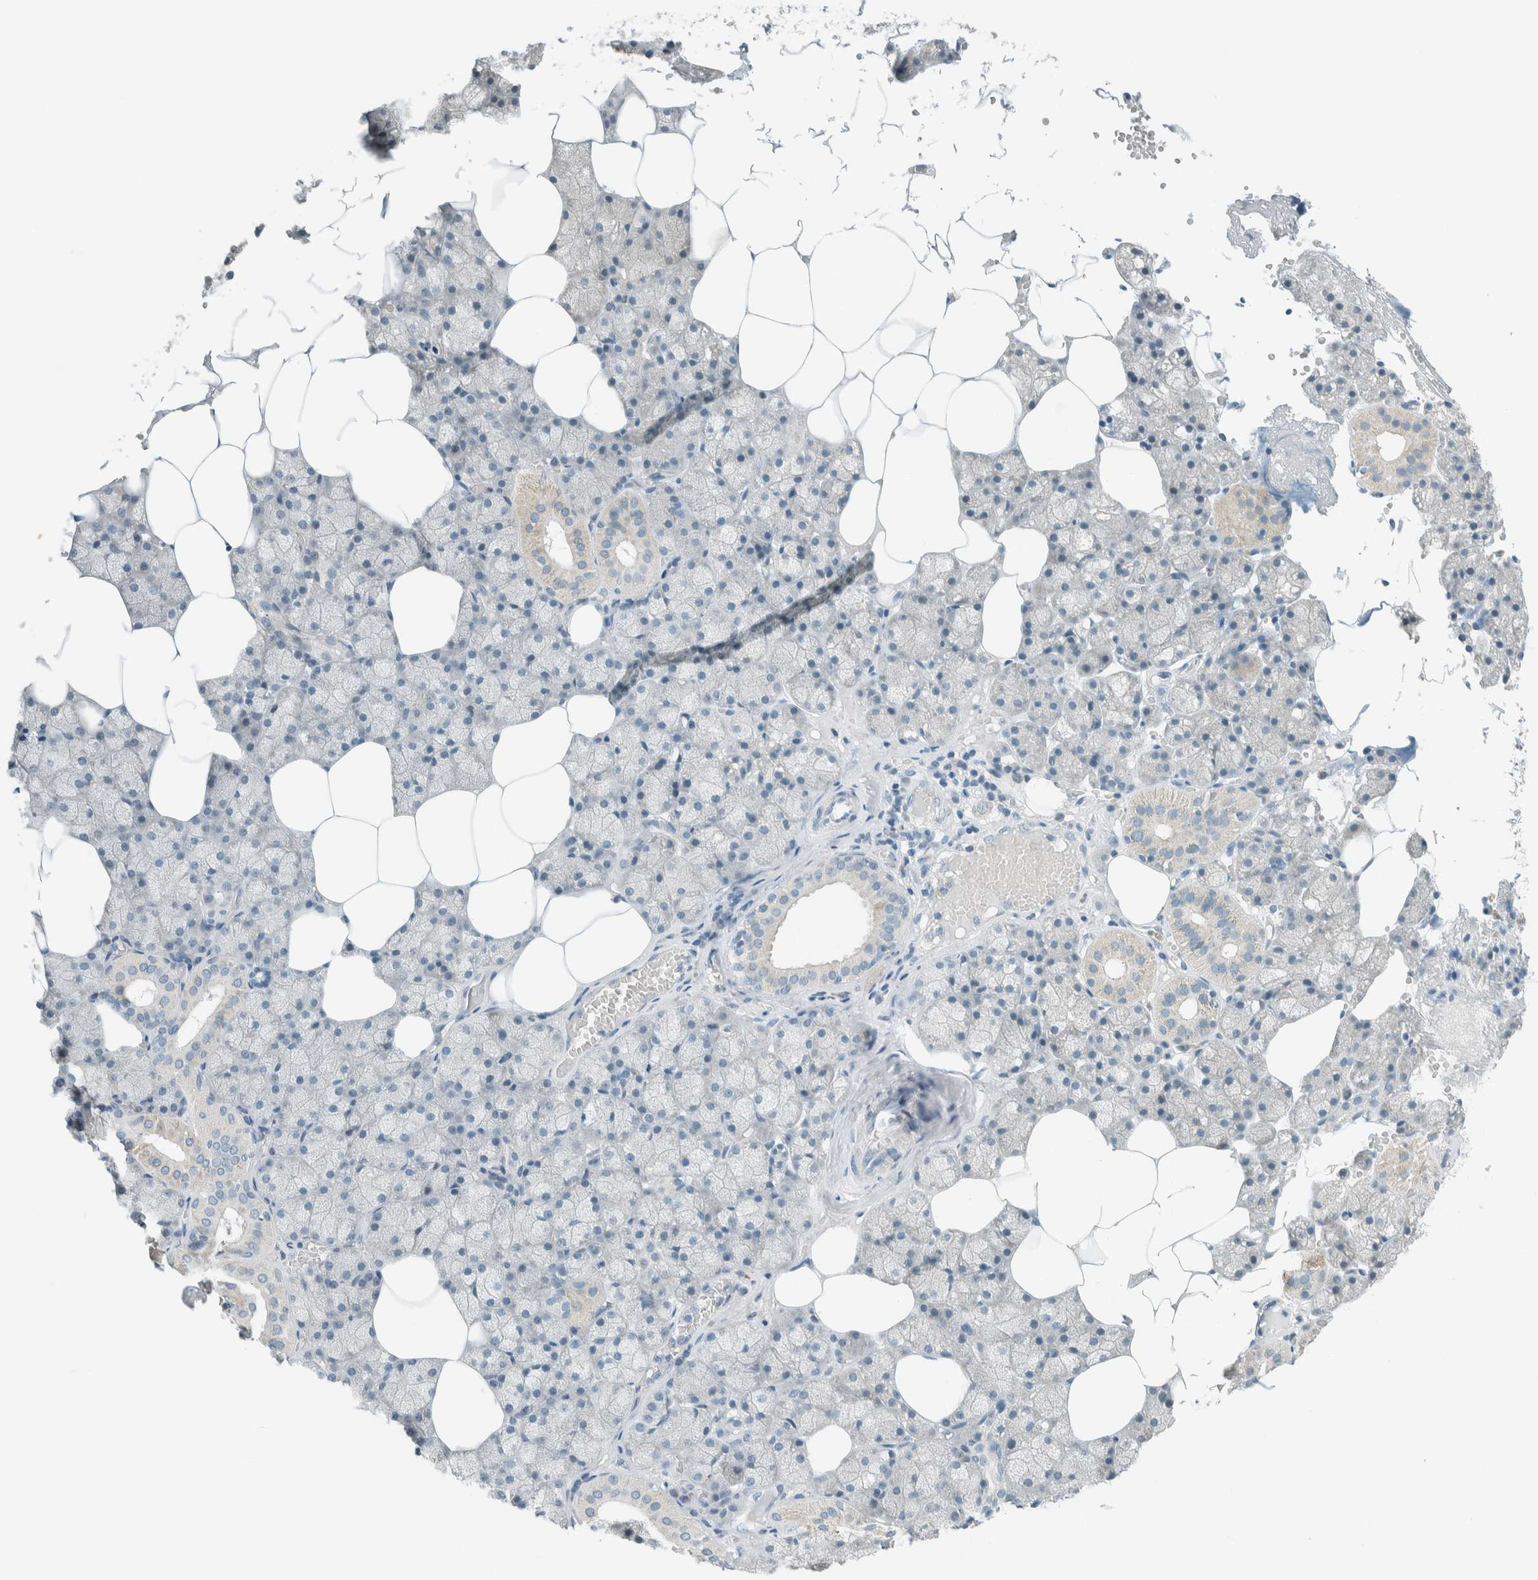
{"staining": {"intensity": "weak", "quantity": "<25%", "location": "cytoplasmic/membranous"}, "tissue": "salivary gland", "cell_type": "Glandular cells", "image_type": "normal", "snomed": [{"axis": "morphology", "description": "Normal tissue, NOS"}, {"axis": "topography", "description": "Salivary gland"}], "caption": "Salivary gland stained for a protein using IHC displays no positivity glandular cells.", "gene": "AARSD1", "patient": {"sex": "male", "age": 62}}